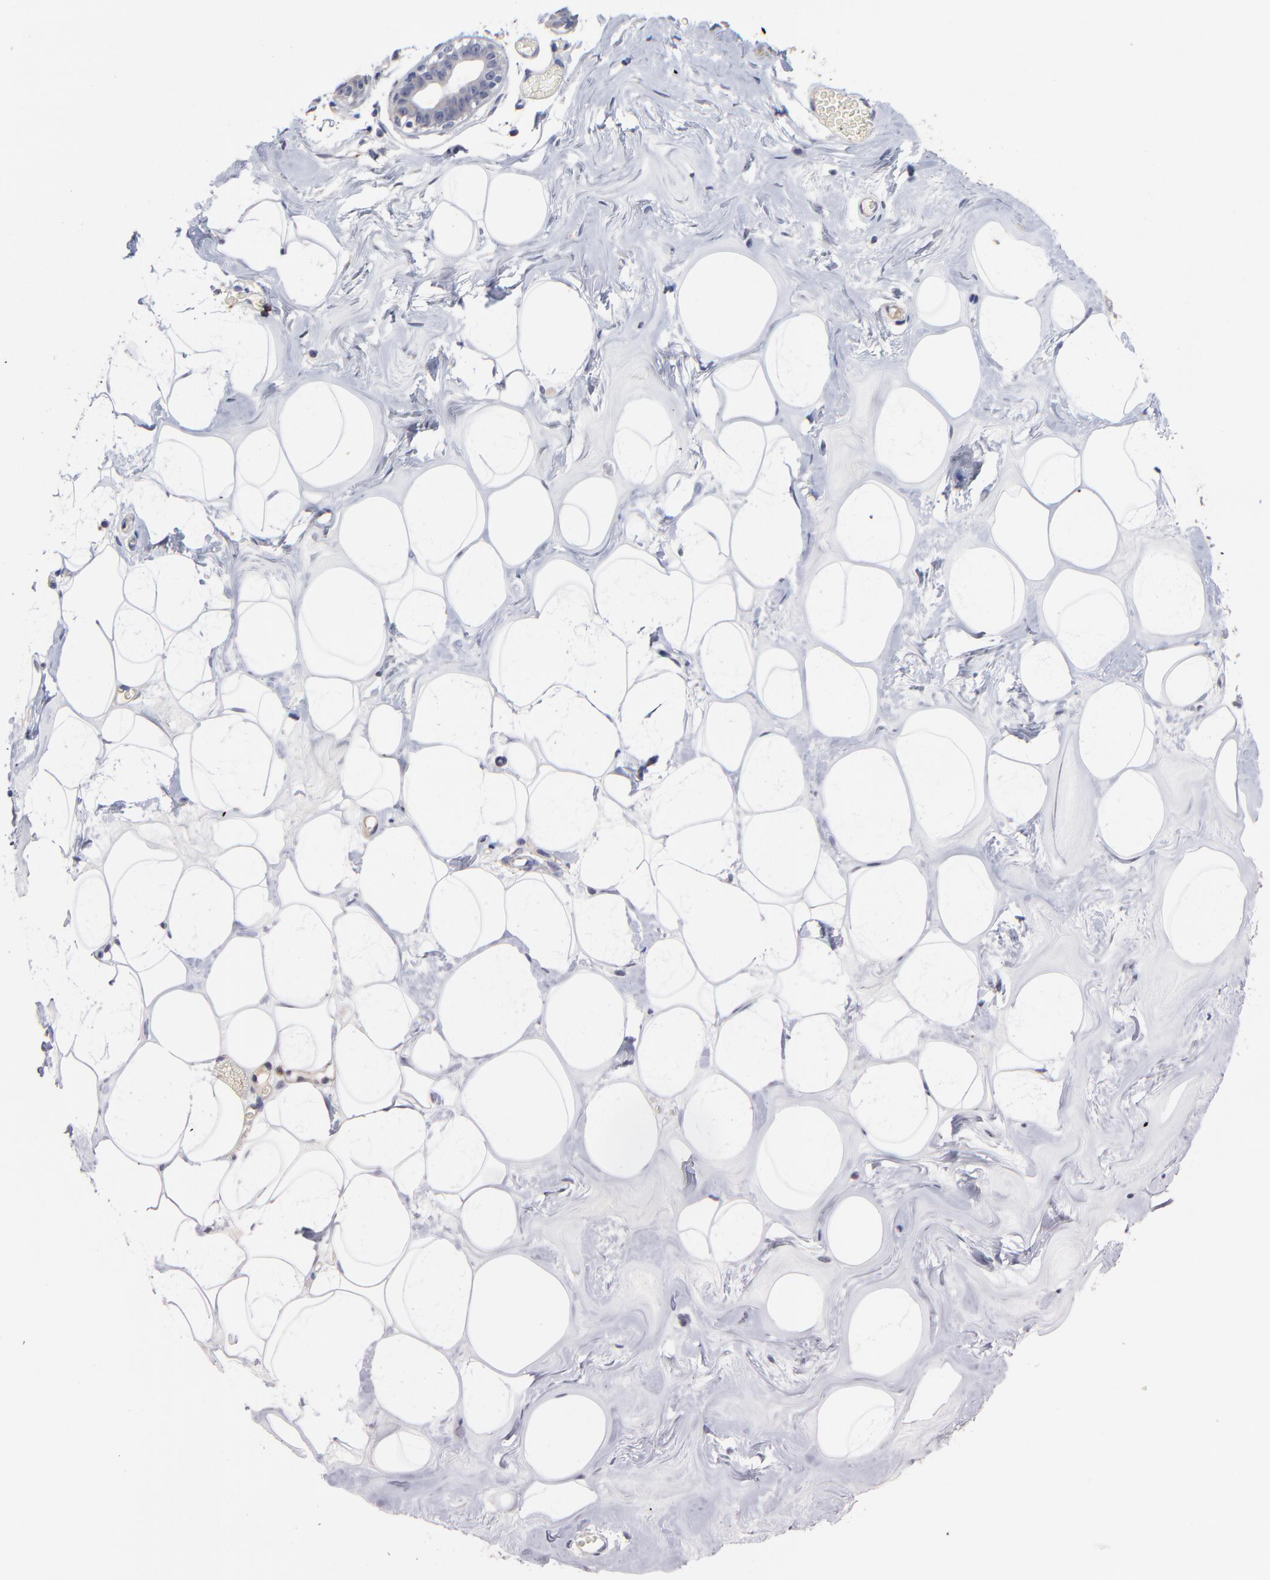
{"staining": {"intensity": "negative", "quantity": "none", "location": "none"}, "tissue": "breast", "cell_type": "Adipocytes", "image_type": "normal", "snomed": [{"axis": "morphology", "description": "Normal tissue, NOS"}, {"axis": "morphology", "description": "Fibrosis, NOS"}, {"axis": "topography", "description": "Breast"}], "caption": "Human breast stained for a protein using immunohistochemistry (IHC) exhibits no expression in adipocytes.", "gene": "TRAT1", "patient": {"sex": "female", "age": 39}}